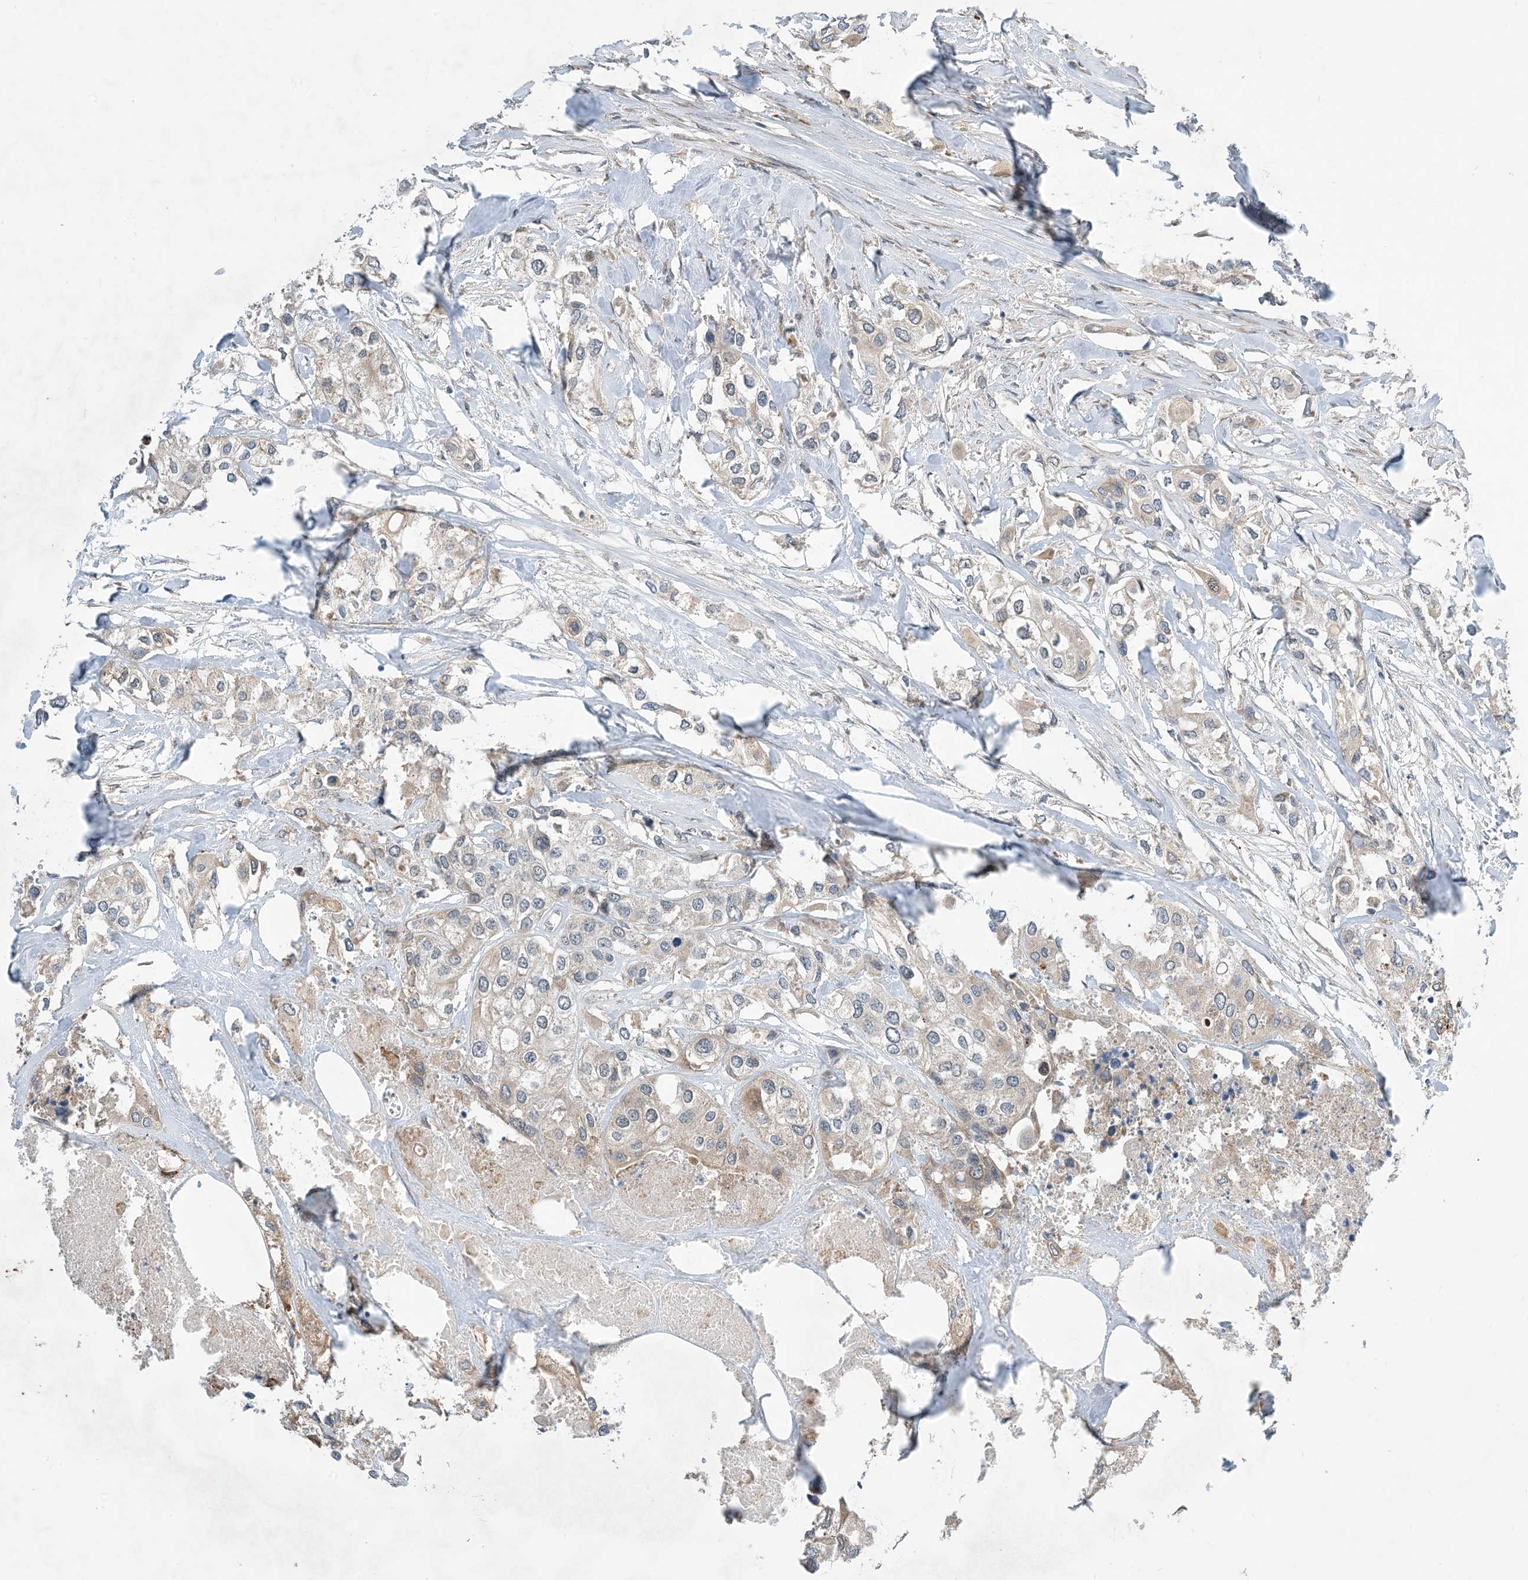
{"staining": {"intensity": "weak", "quantity": "<25%", "location": "cytoplasmic/membranous"}, "tissue": "urothelial cancer", "cell_type": "Tumor cells", "image_type": "cancer", "snomed": [{"axis": "morphology", "description": "Urothelial carcinoma, High grade"}, {"axis": "topography", "description": "Urinary bladder"}], "caption": "An immunohistochemistry photomicrograph of urothelial carcinoma (high-grade) is shown. There is no staining in tumor cells of urothelial carcinoma (high-grade).", "gene": "PHOSPHO2", "patient": {"sex": "male", "age": 64}}